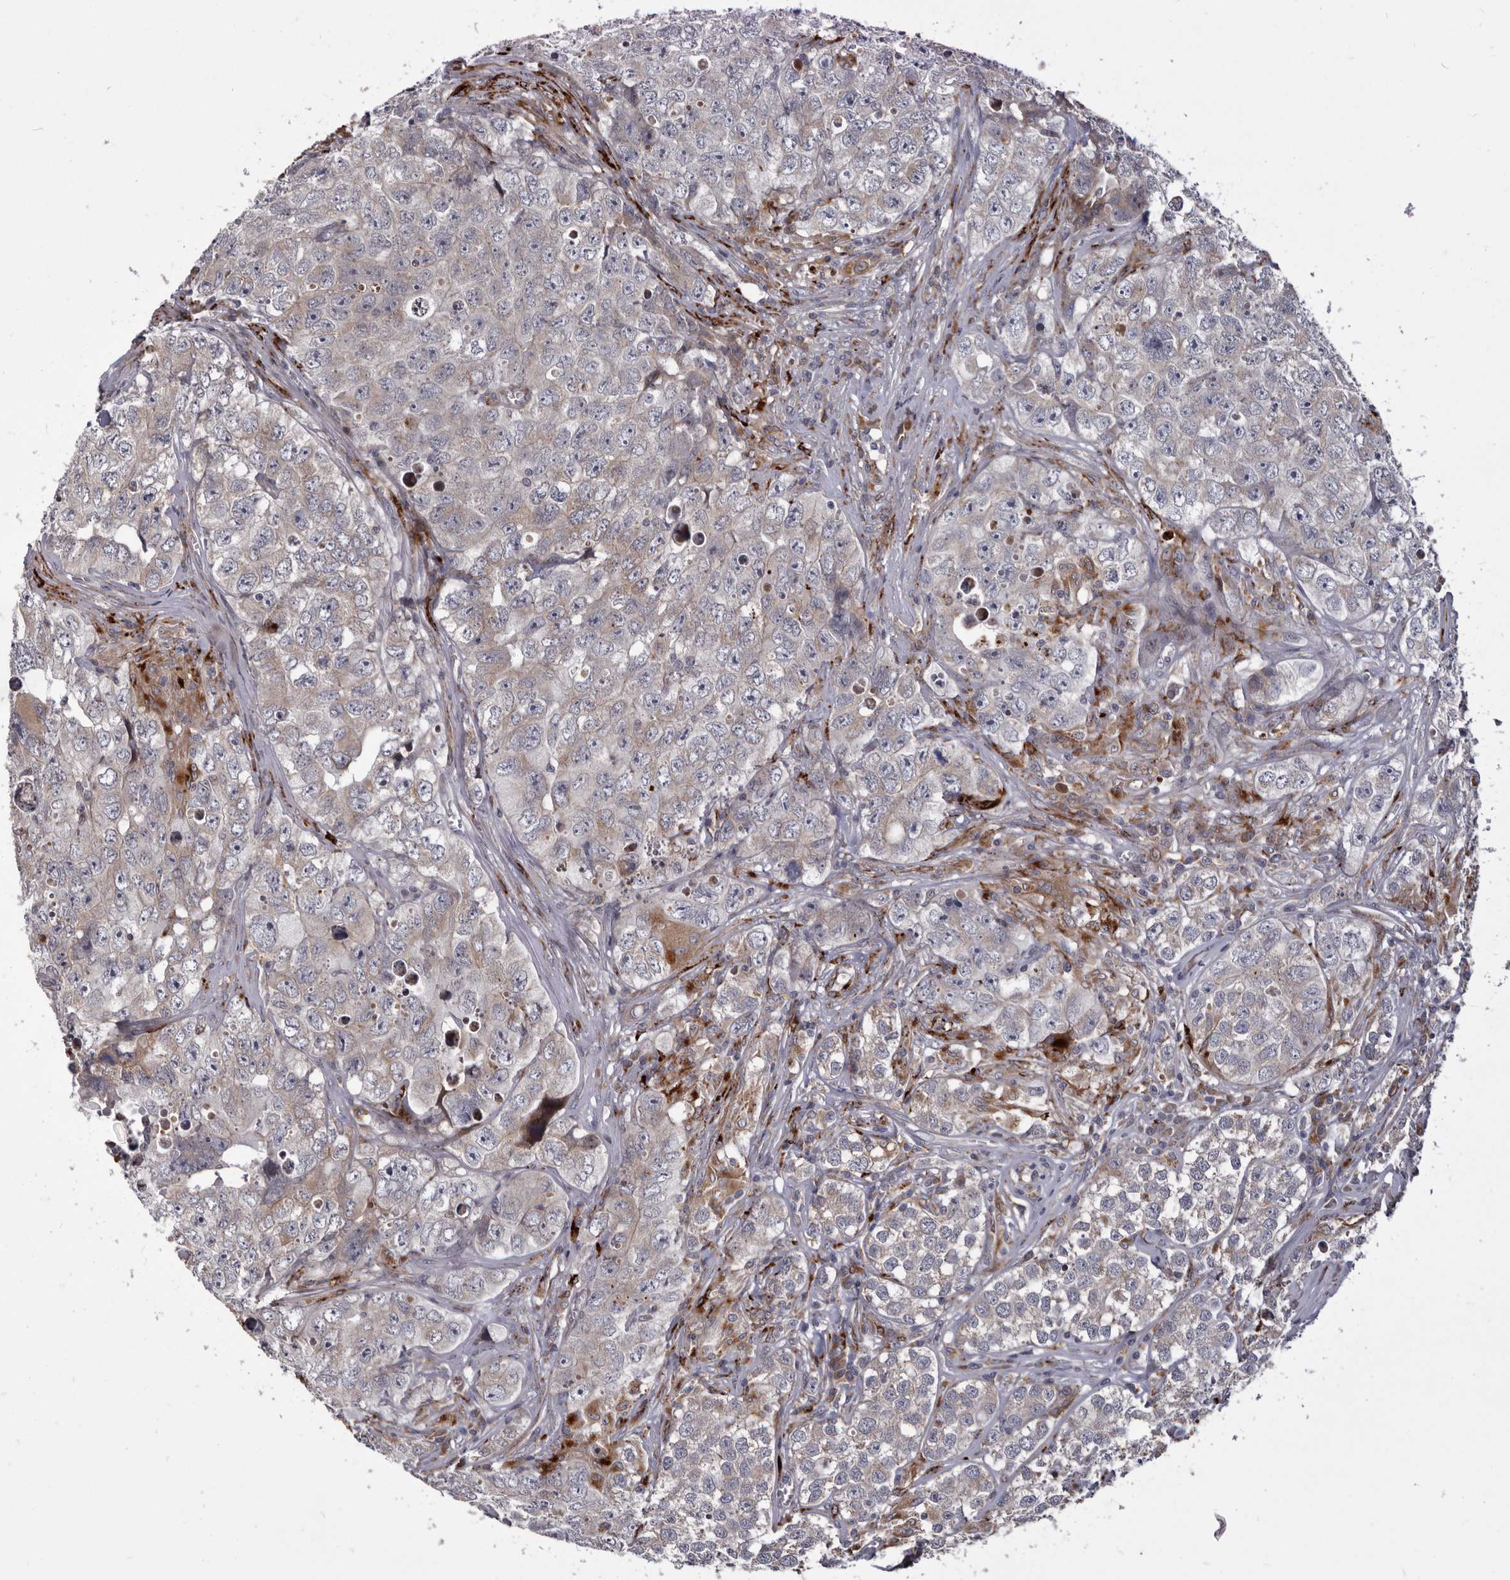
{"staining": {"intensity": "weak", "quantity": "<25%", "location": "cytoplasmic/membranous"}, "tissue": "testis cancer", "cell_type": "Tumor cells", "image_type": "cancer", "snomed": [{"axis": "morphology", "description": "Seminoma, NOS"}, {"axis": "morphology", "description": "Carcinoma, Embryonal, NOS"}, {"axis": "topography", "description": "Testis"}], "caption": "Micrograph shows no protein staining in tumor cells of testis cancer tissue.", "gene": "TOR3A", "patient": {"sex": "male", "age": 43}}